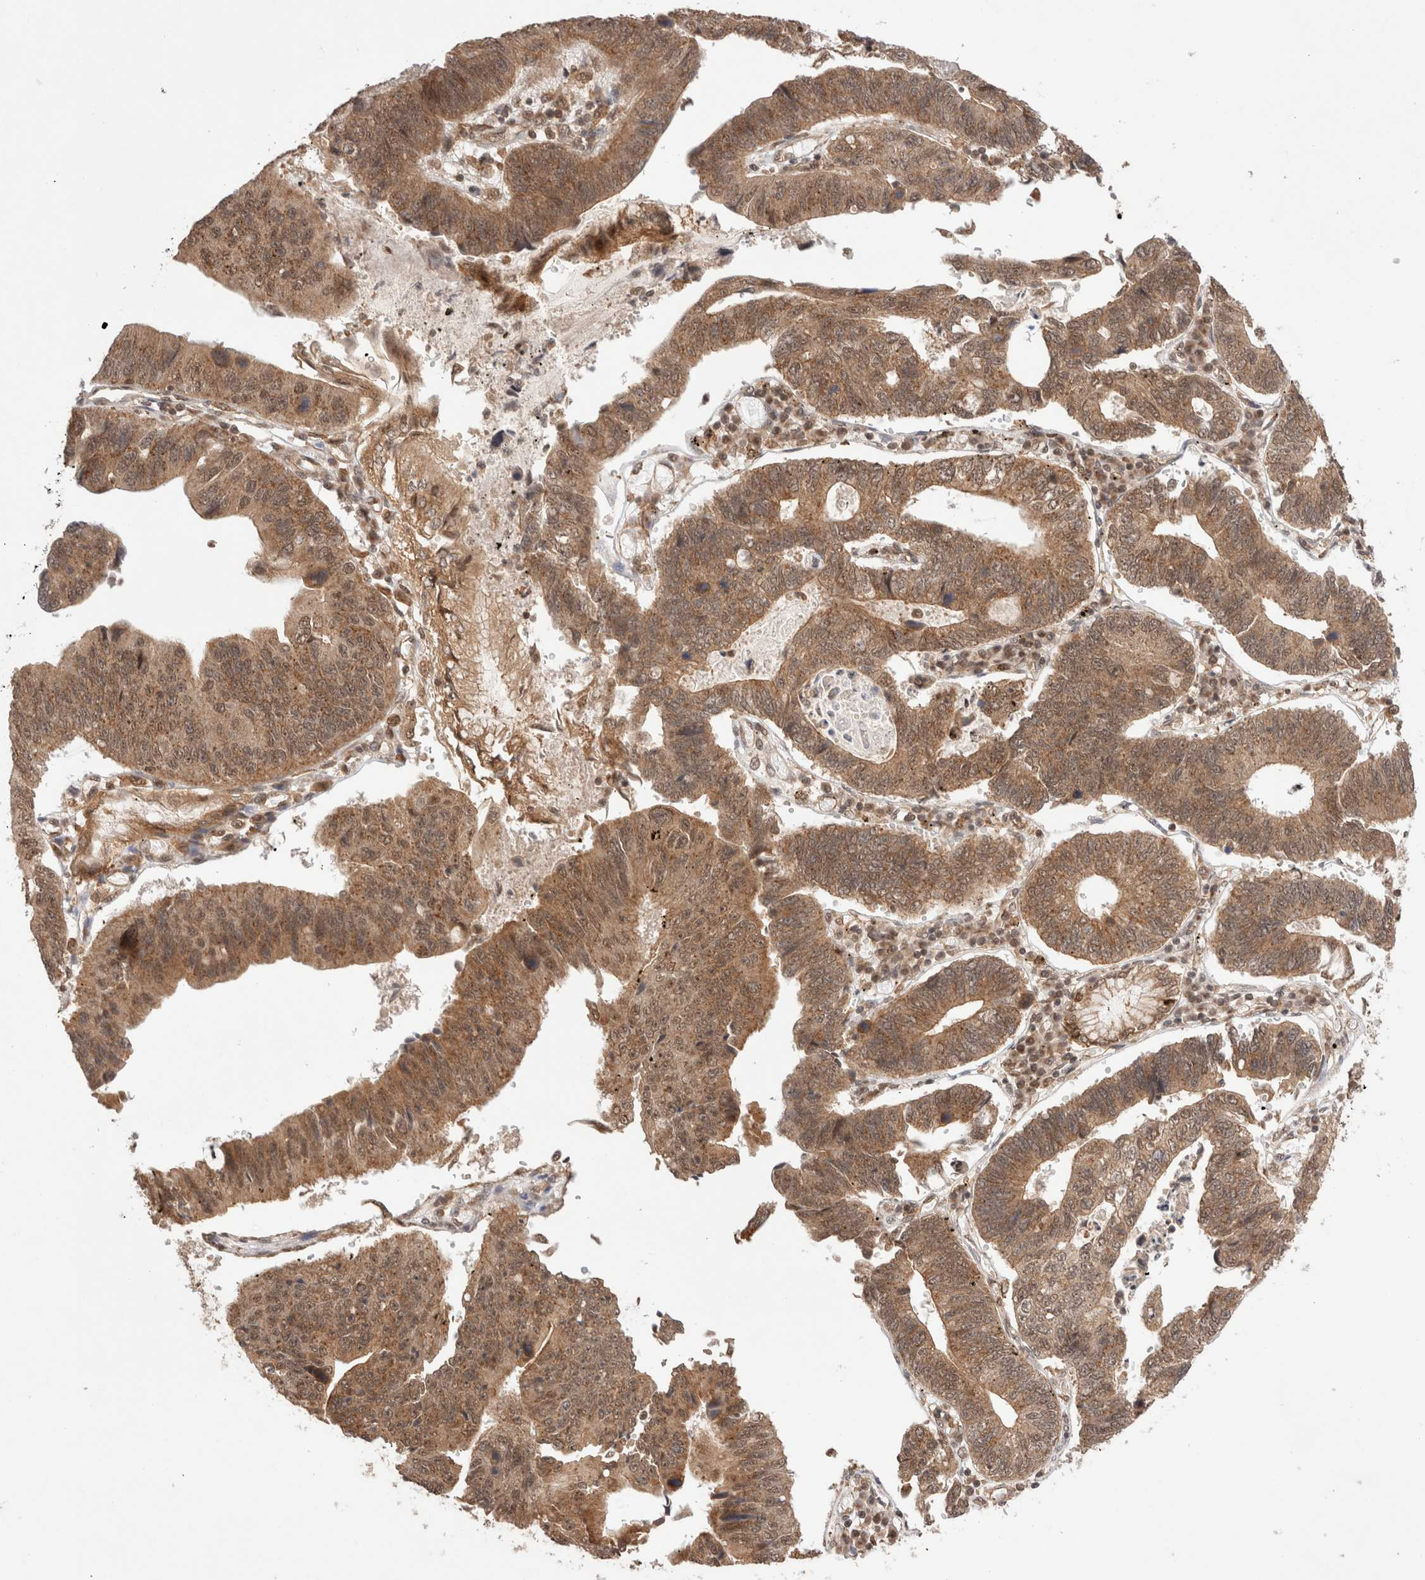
{"staining": {"intensity": "moderate", "quantity": ">75%", "location": "cytoplasmic/membranous,nuclear"}, "tissue": "stomach cancer", "cell_type": "Tumor cells", "image_type": "cancer", "snomed": [{"axis": "morphology", "description": "Adenocarcinoma, NOS"}, {"axis": "topography", "description": "Stomach"}], "caption": "Immunohistochemistry (IHC) photomicrograph of human stomach adenocarcinoma stained for a protein (brown), which demonstrates medium levels of moderate cytoplasmic/membranous and nuclear expression in about >75% of tumor cells.", "gene": "SIKE1", "patient": {"sex": "male", "age": 59}}